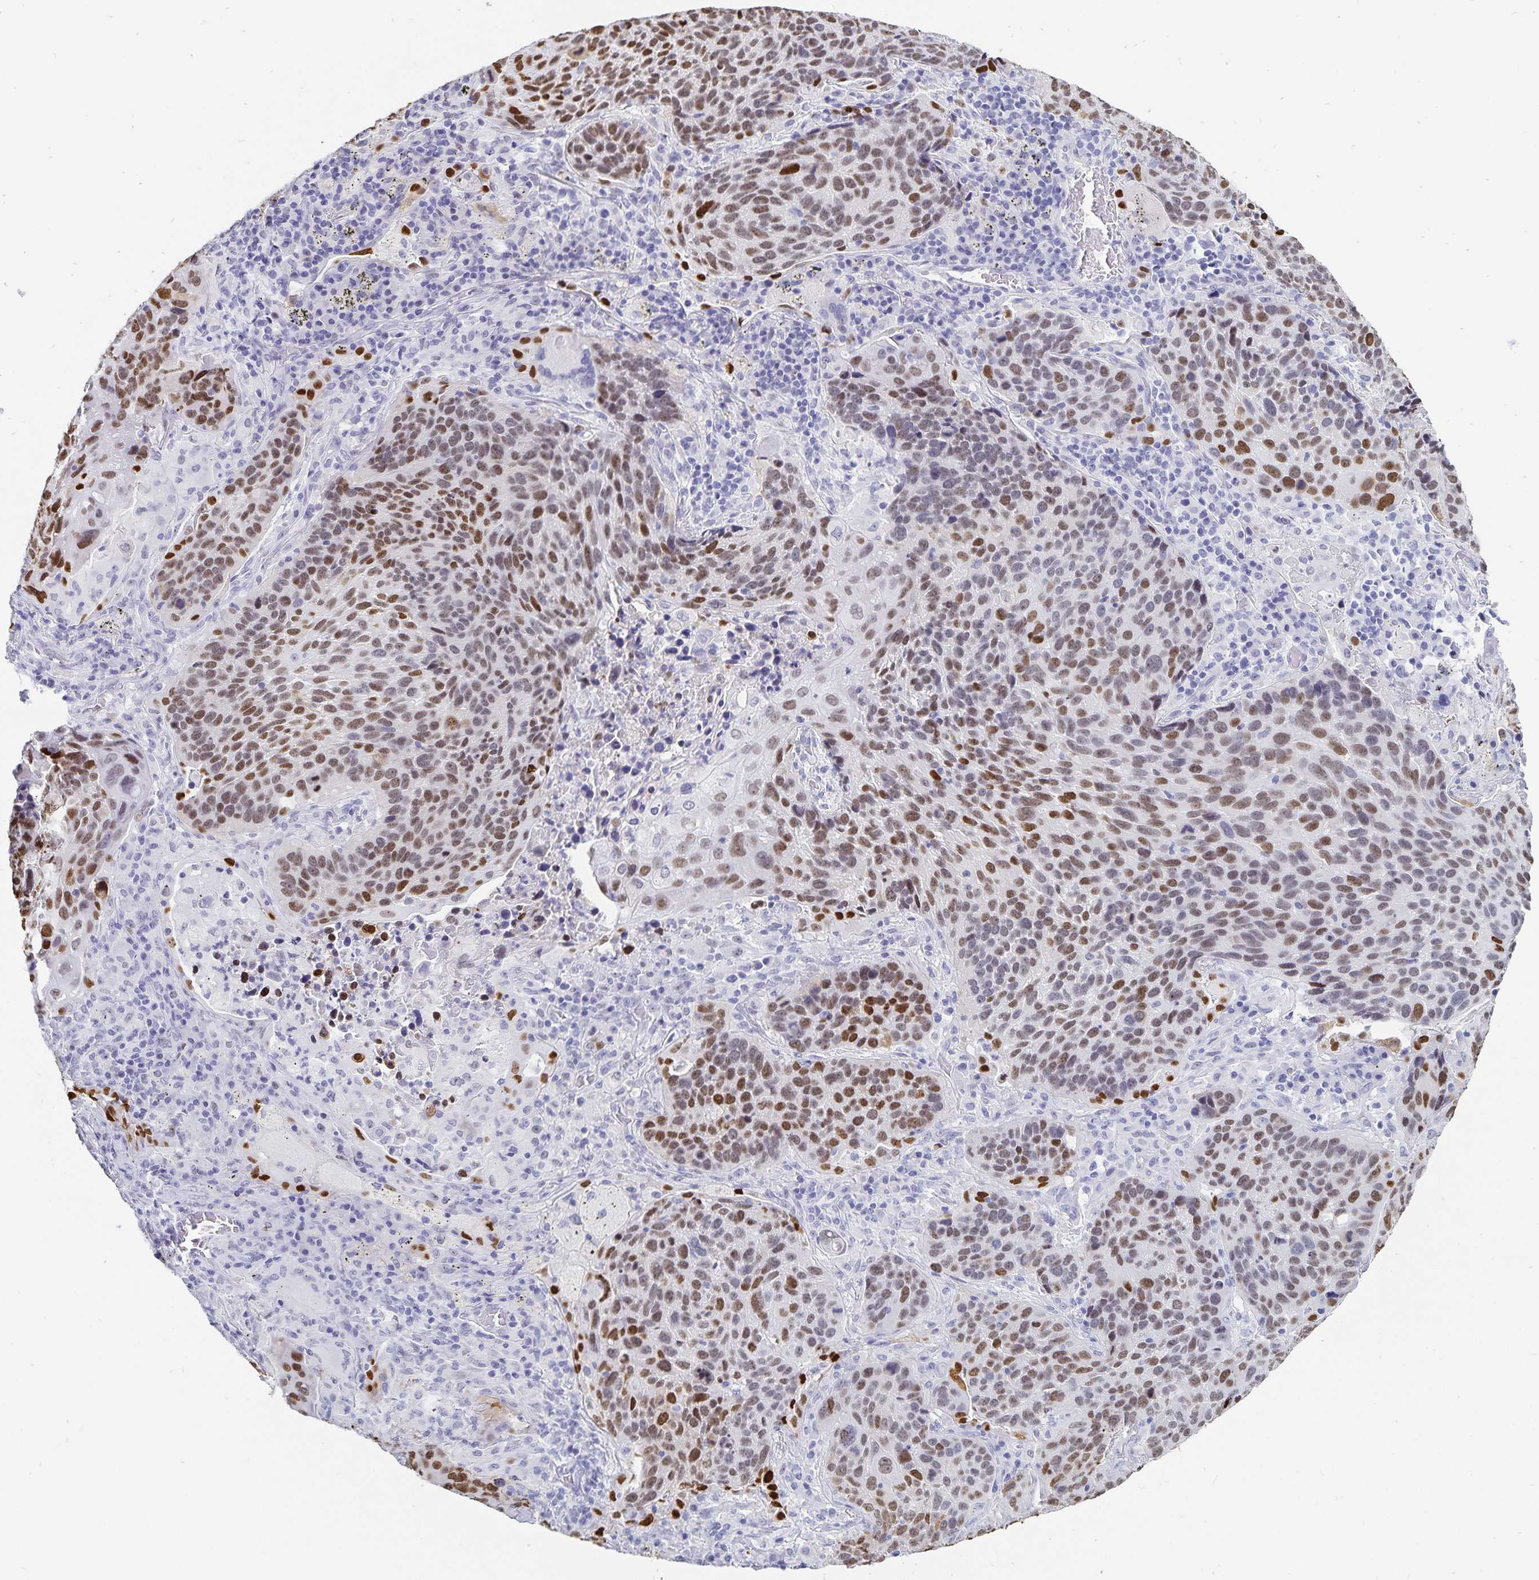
{"staining": {"intensity": "moderate", "quantity": ">75%", "location": "nuclear"}, "tissue": "lung cancer", "cell_type": "Tumor cells", "image_type": "cancer", "snomed": [{"axis": "morphology", "description": "Squamous cell carcinoma, NOS"}, {"axis": "topography", "description": "Lung"}], "caption": "Protein staining shows moderate nuclear staining in approximately >75% of tumor cells in lung cancer. (Brightfield microscopy of DAB IHC at high magnification).", "gene": "HMGB3", "patient": {"sex": "male", "age": 68}}